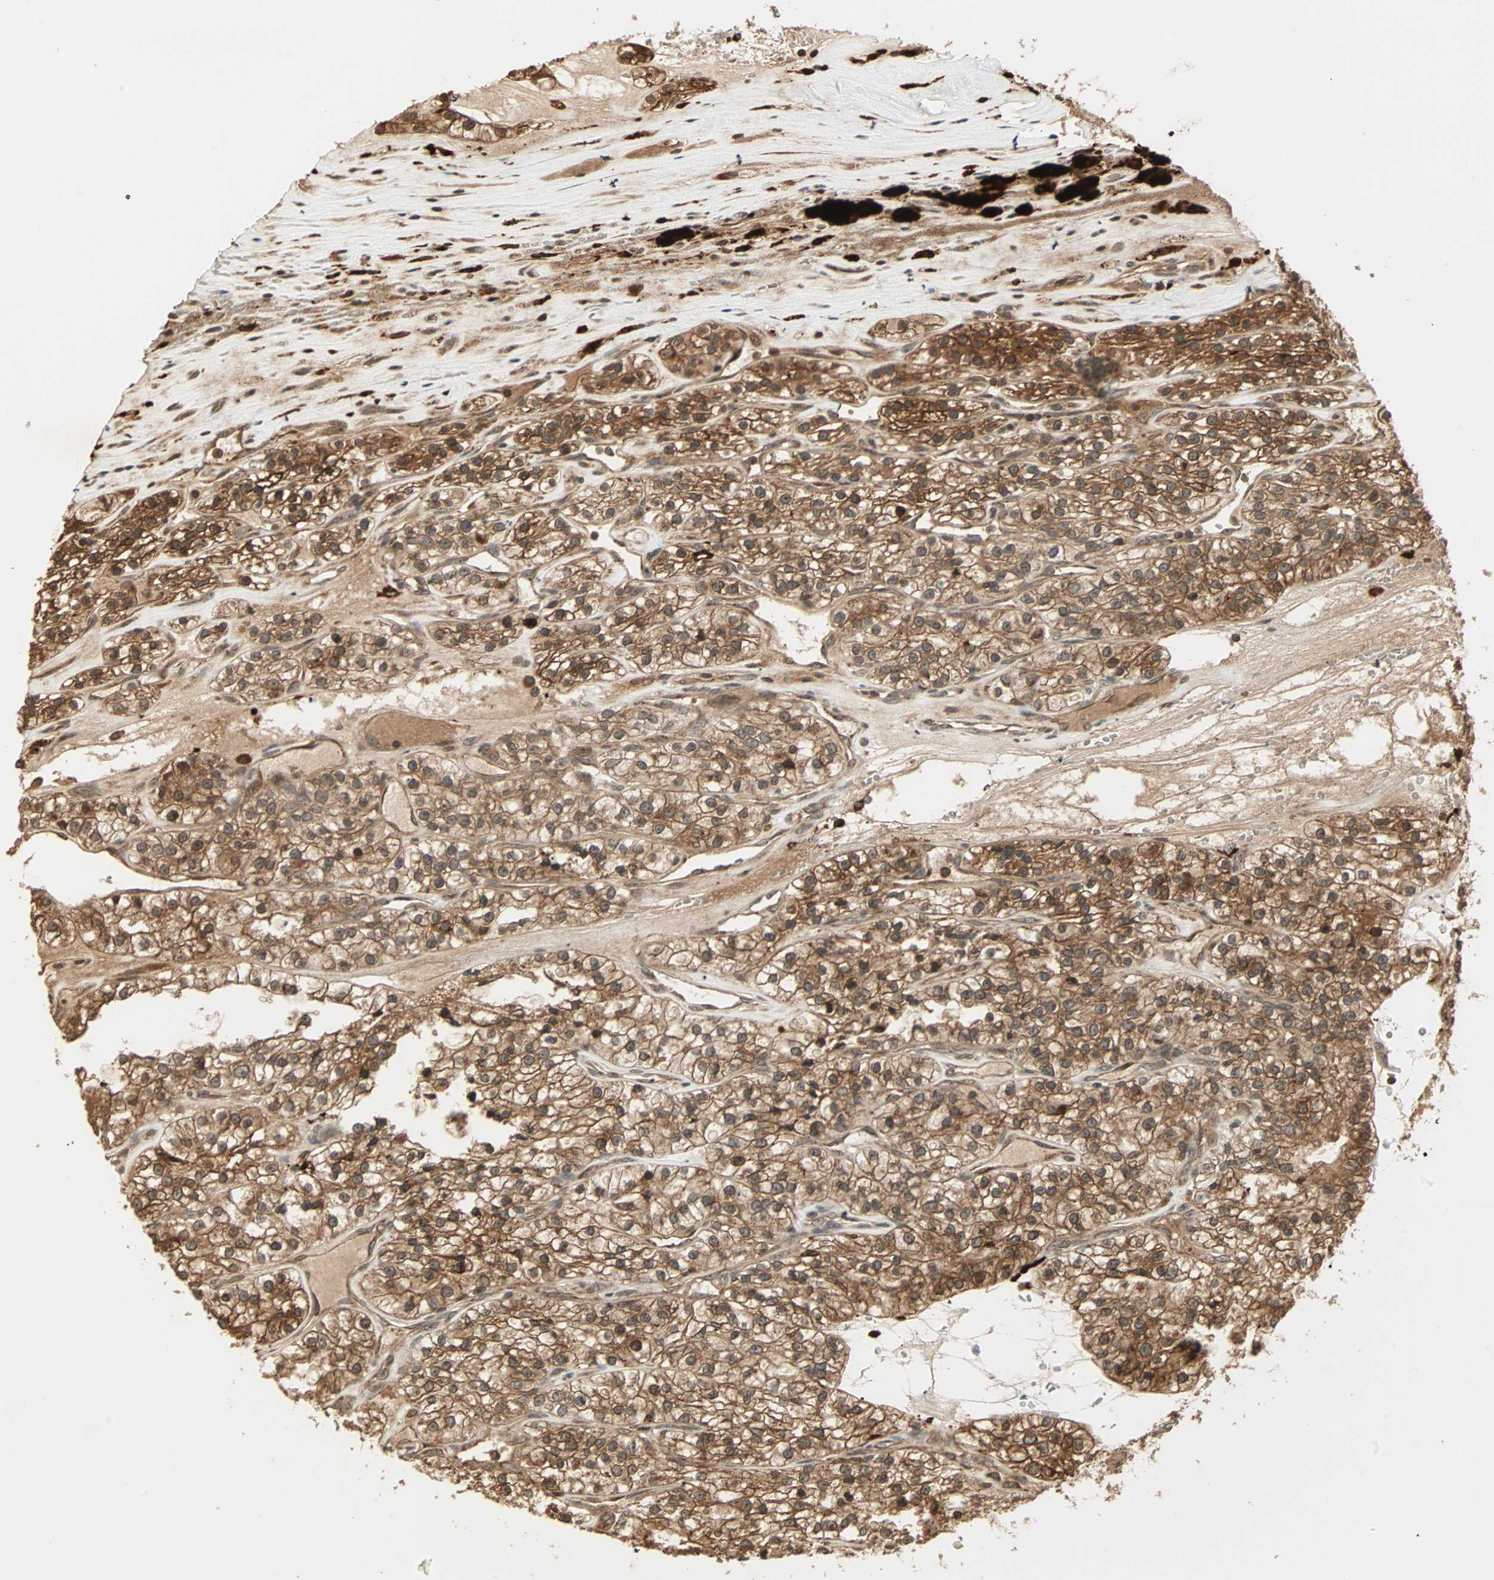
{"staining": {"intensity": "strong", "quantity": ">75%", "location": "cytoplasmic/membranous"}, "tissue": "renal cancer", "cell_type": "Tumor cells", "image_type": "cancer", "snomed": [{"axis": "morphology", "description": "Adenocarcinoma, NOS"}, {"axis": "topography", "description": "Kidney"}], "caption": "Strong cytoplasmic/membranous protein positivity is identified in about >75% of tumor cells in renal cancer (adenocarcinoma).", "gene": "RFFL", "patient": {"sex": "female", "age": 57}}